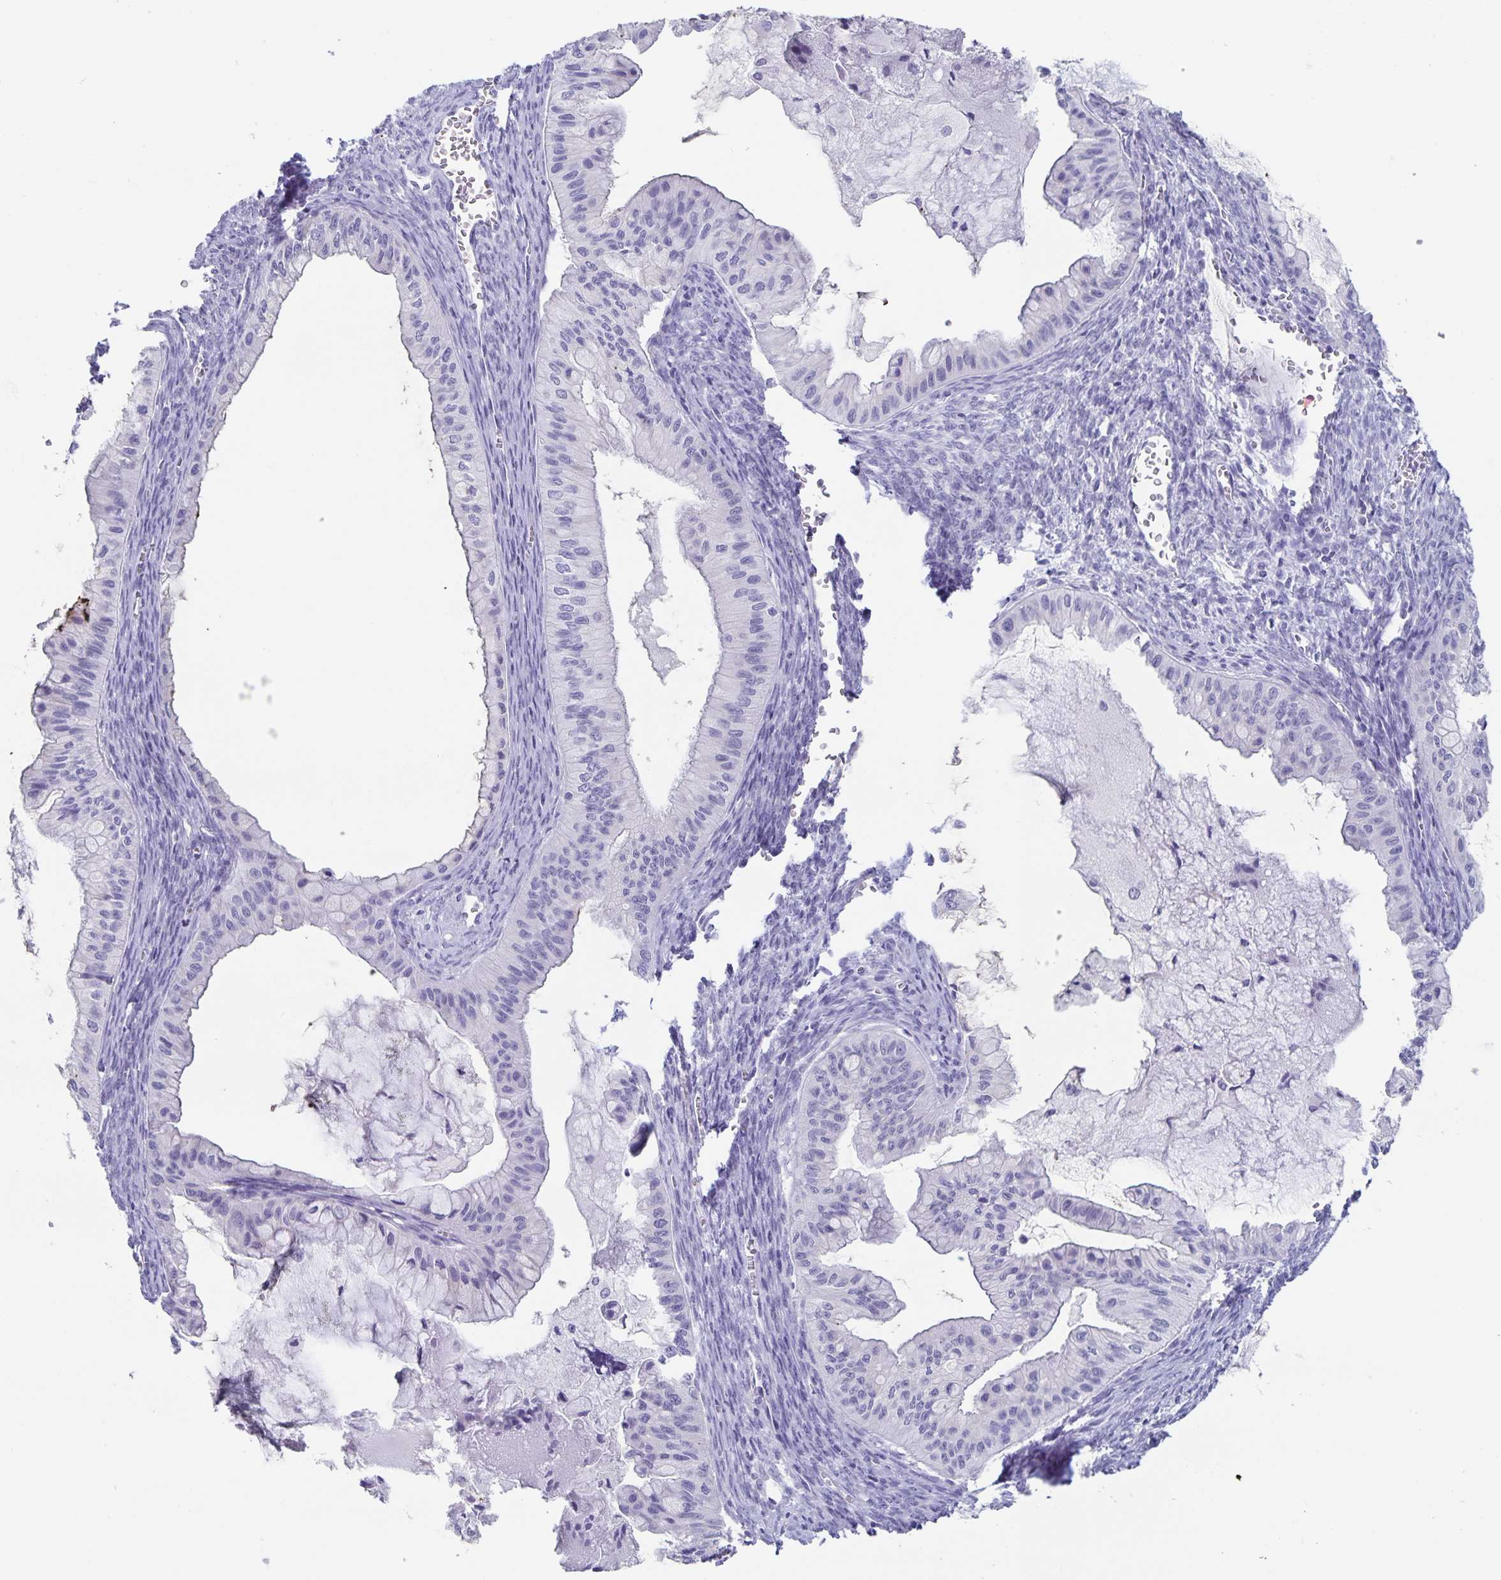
{"staining": {"intensity": "negative", "quantity": "none", "location": "none"}, "tissue": "ovarian cancer", "cell_type": "Tumor cells", "image_type": "cancer", "snomed": [{"axis": "morphology", "description": "Cystadenocarcinoma, mucinous, NOS"}, {"axis": "topography", "description": "Ovary"}], "caption": "IHC photomicrograph of ovarian mucinous cystadenocarcinoma stained for a protein (brown), which demonstrates no expression in tumor cells.", "gene": "AQP4", "patient": {"sex": "female", "age": 72}}